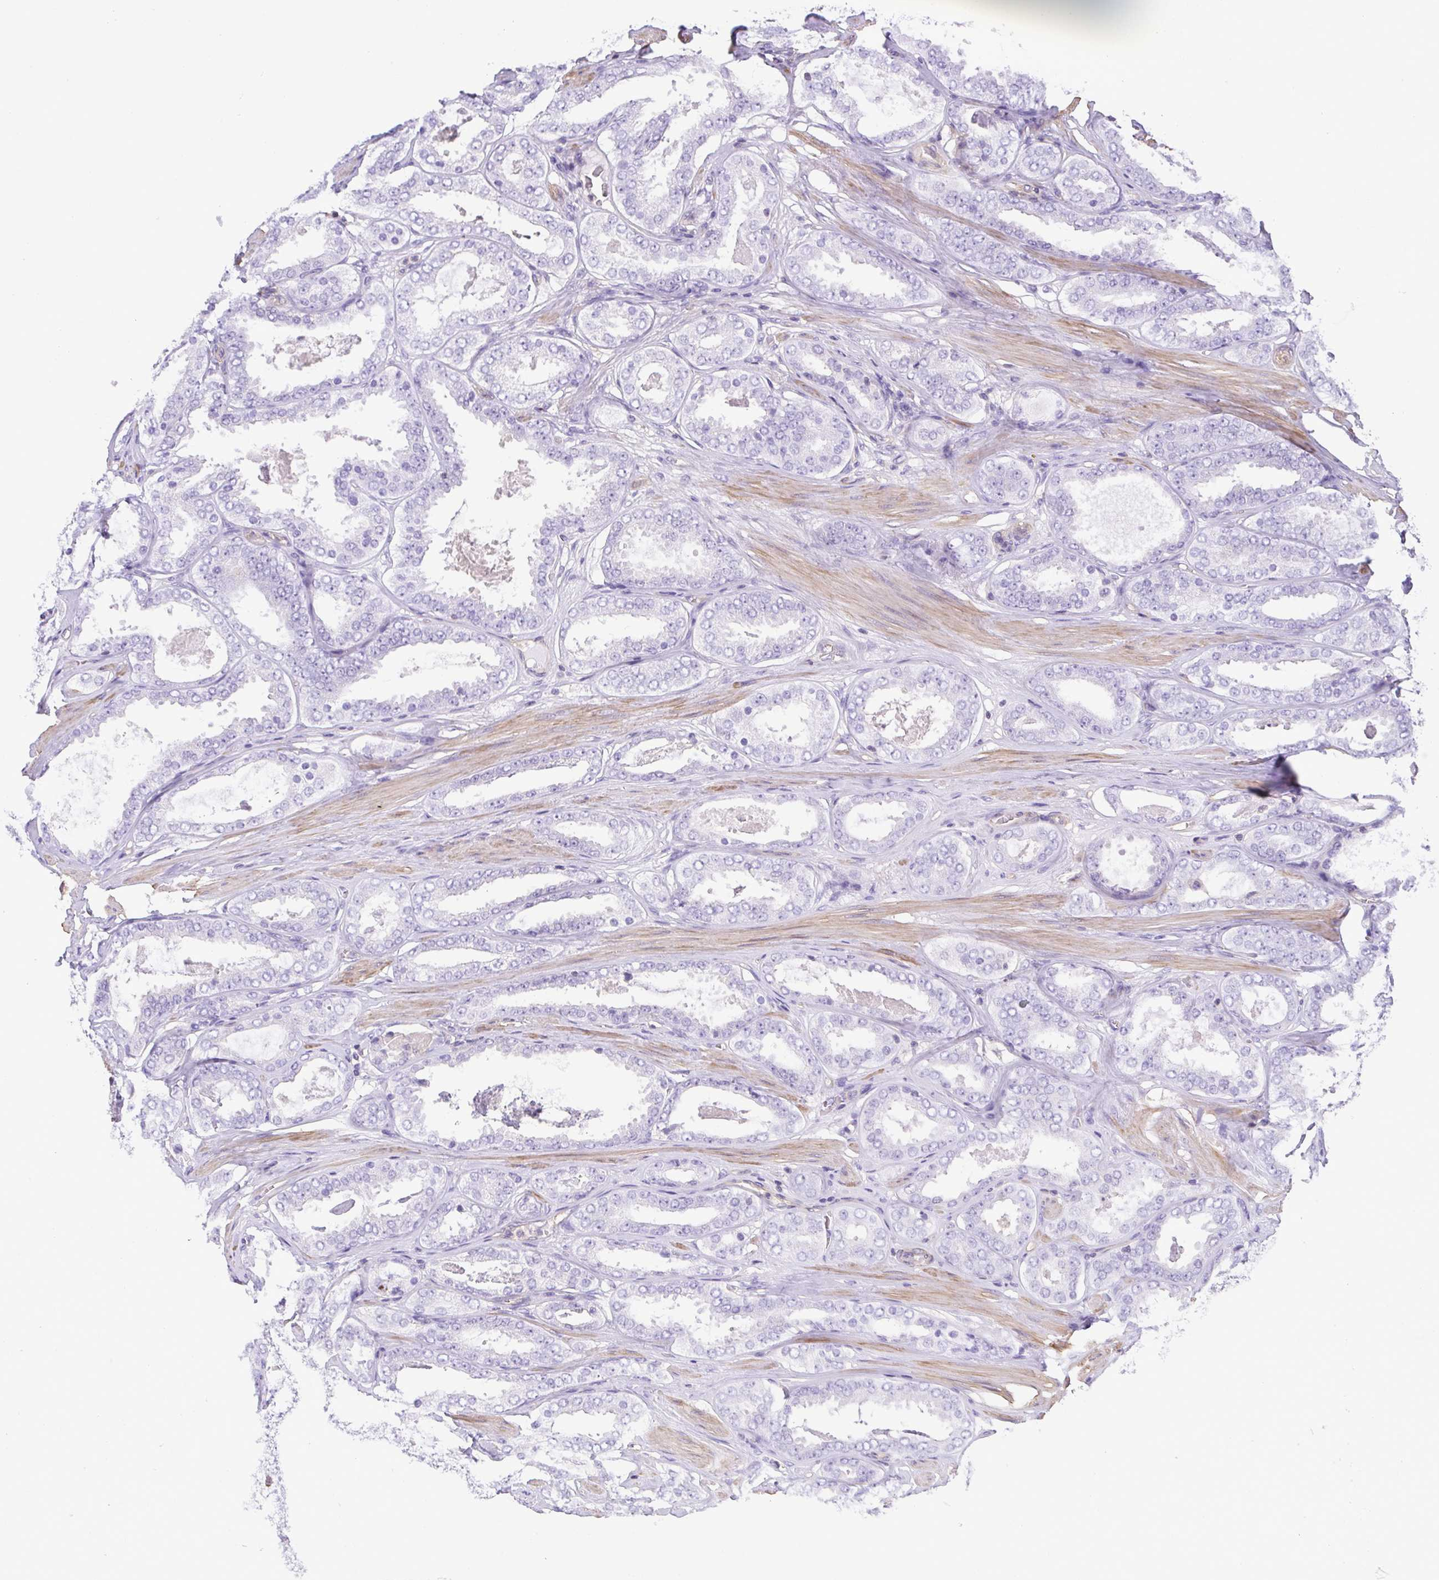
{"staining": {"intensity": "negative", "quantity": "none", "location": "none"}, "tissue": "prostate cancer", "cell_type": "Tumor cells", "image_type": "cancer", "snomed": [{"axis": "morphology", "description": "Adenocarcinoma, High grade"}, {"axis": "topography", "description": "Prostate"}], "caption": "The immunohistochemistry histopathology image has no significant positivity in tumor cells of prostate cancer tissue.", "gene": "MYL6", "patient": {"sex": "male", "age": 63}}